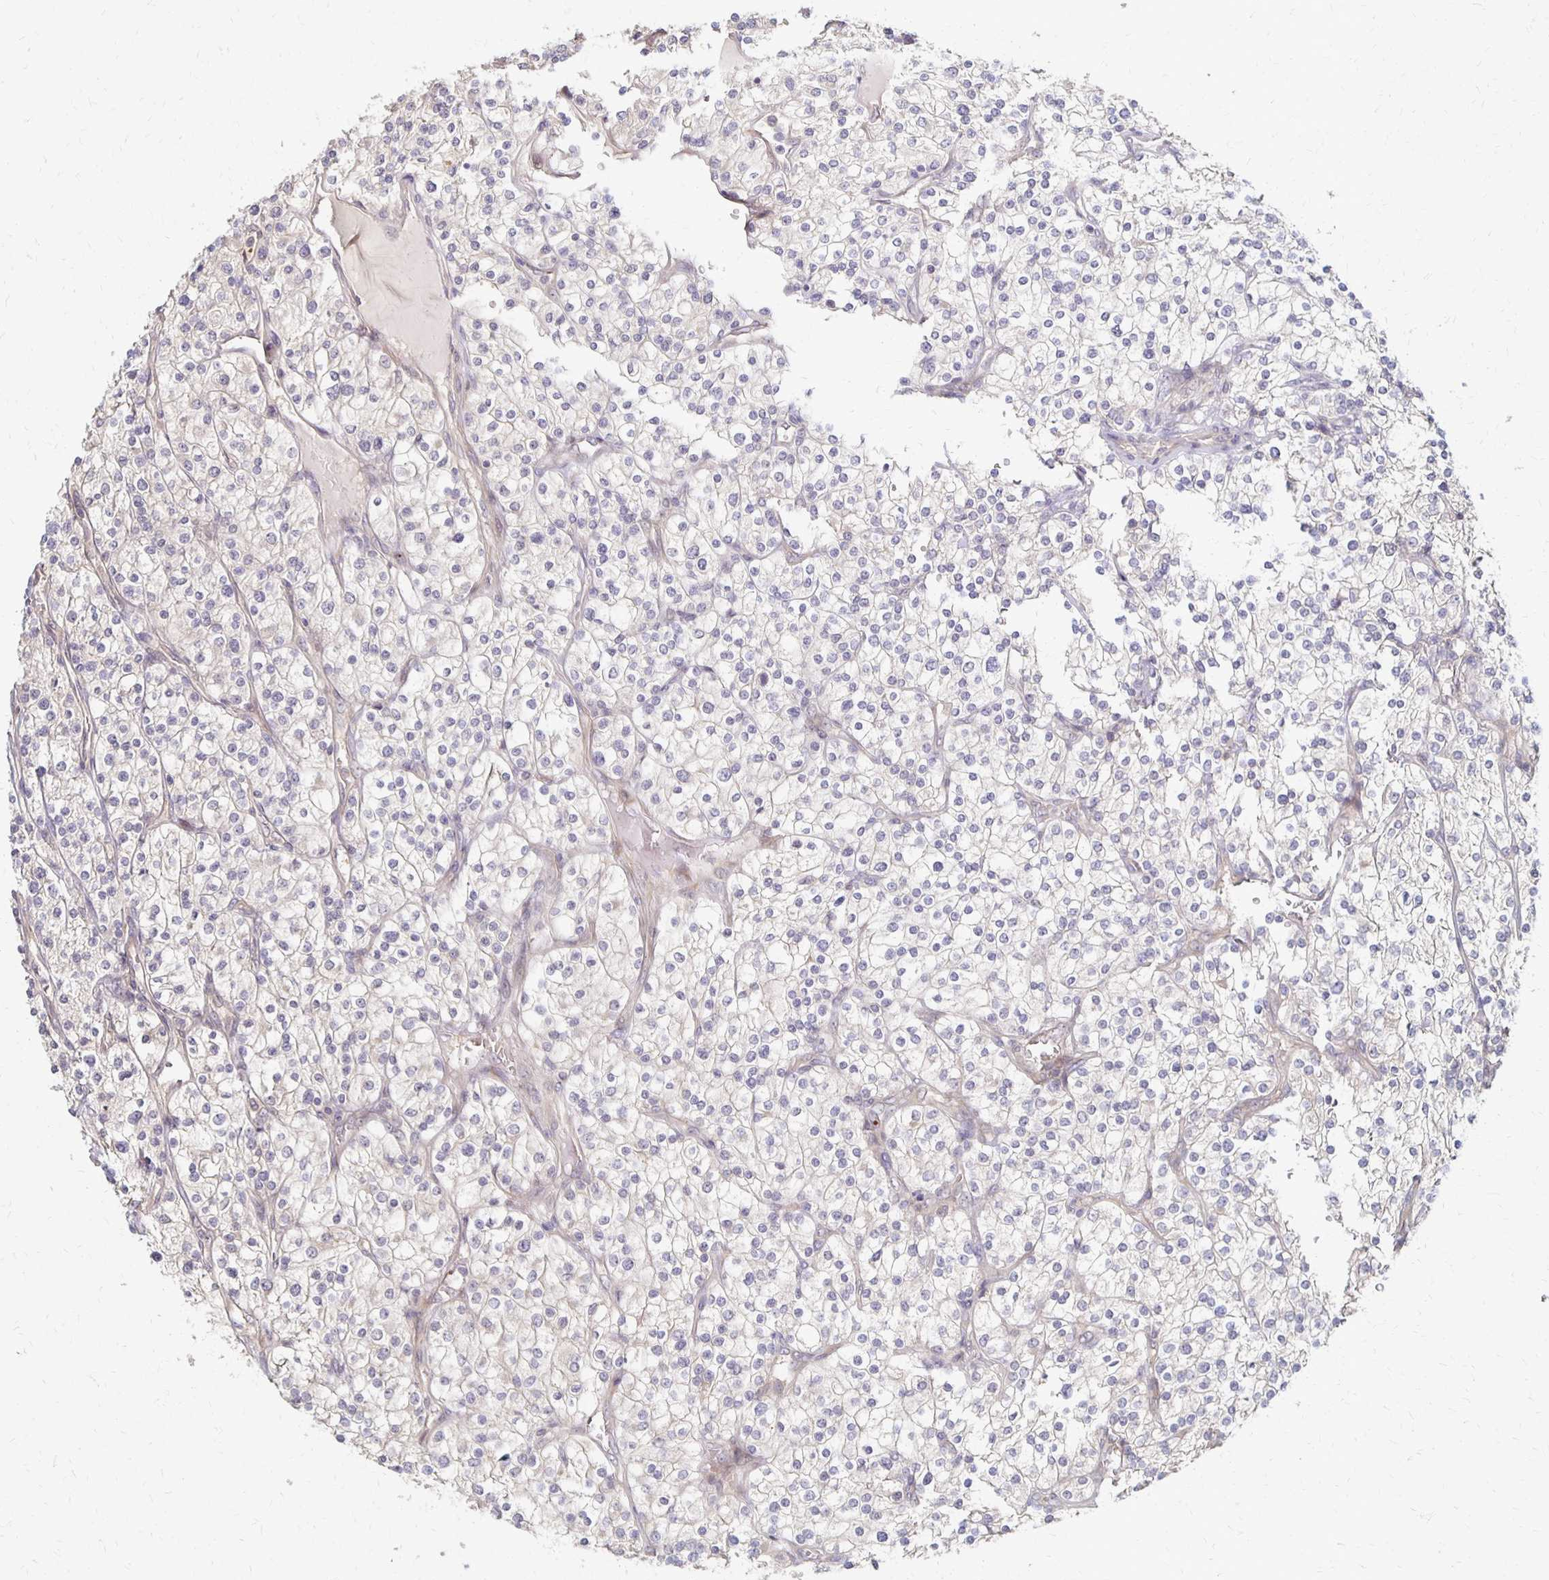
{"staining": {"intensity": "negative", "quantity": "none", "location": "none"}, "tissue": "renal cancer", "cell_type": "Tumor cells", "image_type": "cancer", "snomed": [{"axis": "morphology", "description": "Adenocarcinoma, NOS"}, {"axis": "topography", "description": "Kidney"}], "caption": "Immunohistochemical staining of human renal adenocarcinoma reveals no significant expression in tumor cells.", "gene": "PRKCB", "patient": {"sex": "male", "age": 80}}